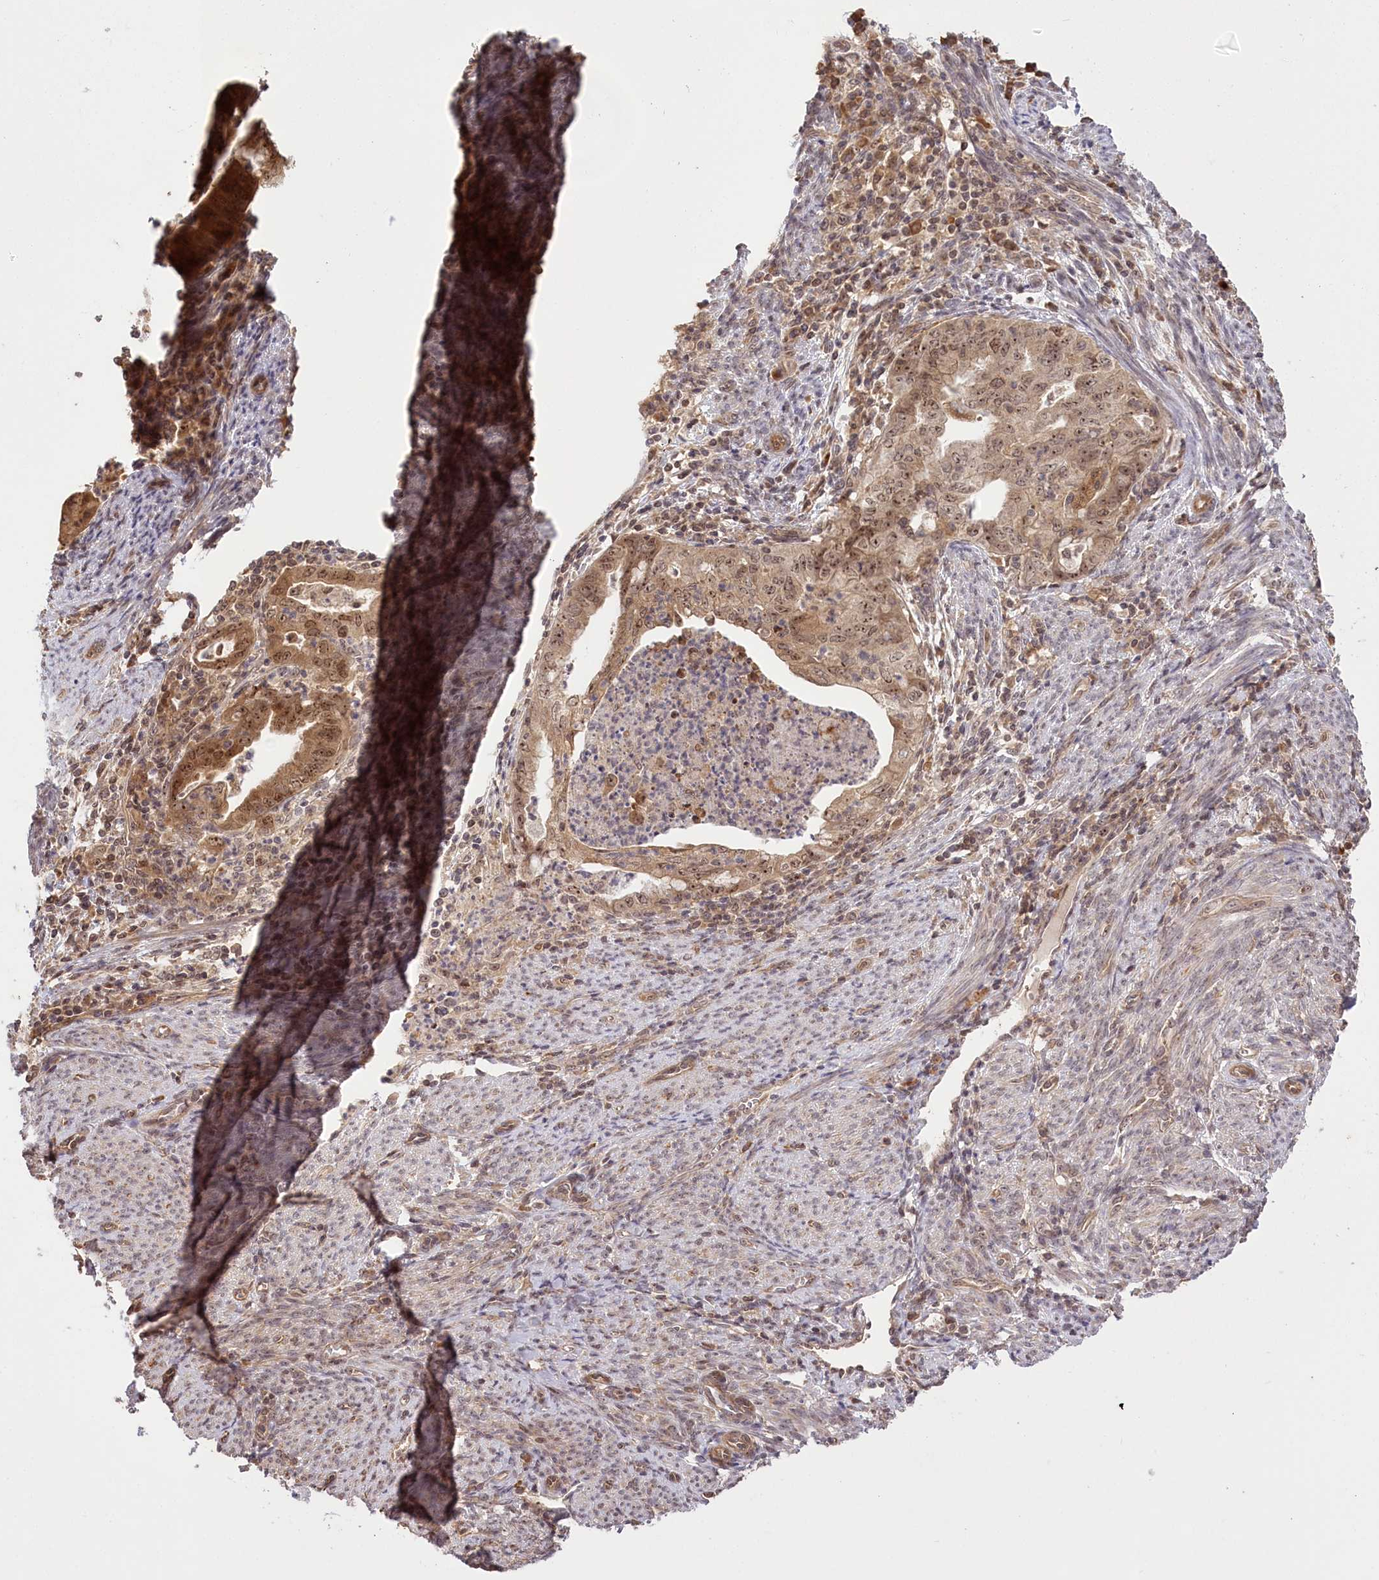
{"staining": {"intensity": "moderate", "quantity": ">75%", "location": "cytoplasmic/membranous,nuclear"}, "tissue": "endometrial cancer", "cell_type": "Tumor cells", "image_type": "cancer", "snomed": [{"axis": "morphology", "description": "Adenocarcinoma, NOS"}, {"axis": "topography", "description": "Endometrium"}], "caption": "Immunohistochemical staining of endometrial adenocarcinoma demonstrates medium levels of moderate cytoplasmic/membranous and nuclear positivity in approximately >75% of tumor cells. (DAB (3,3'-diaminobenzidine) = brown stain, brightfield microscopy at high magnification).", "gene": "SERGEF", "patient": {"sex": "female", "age": 79}}